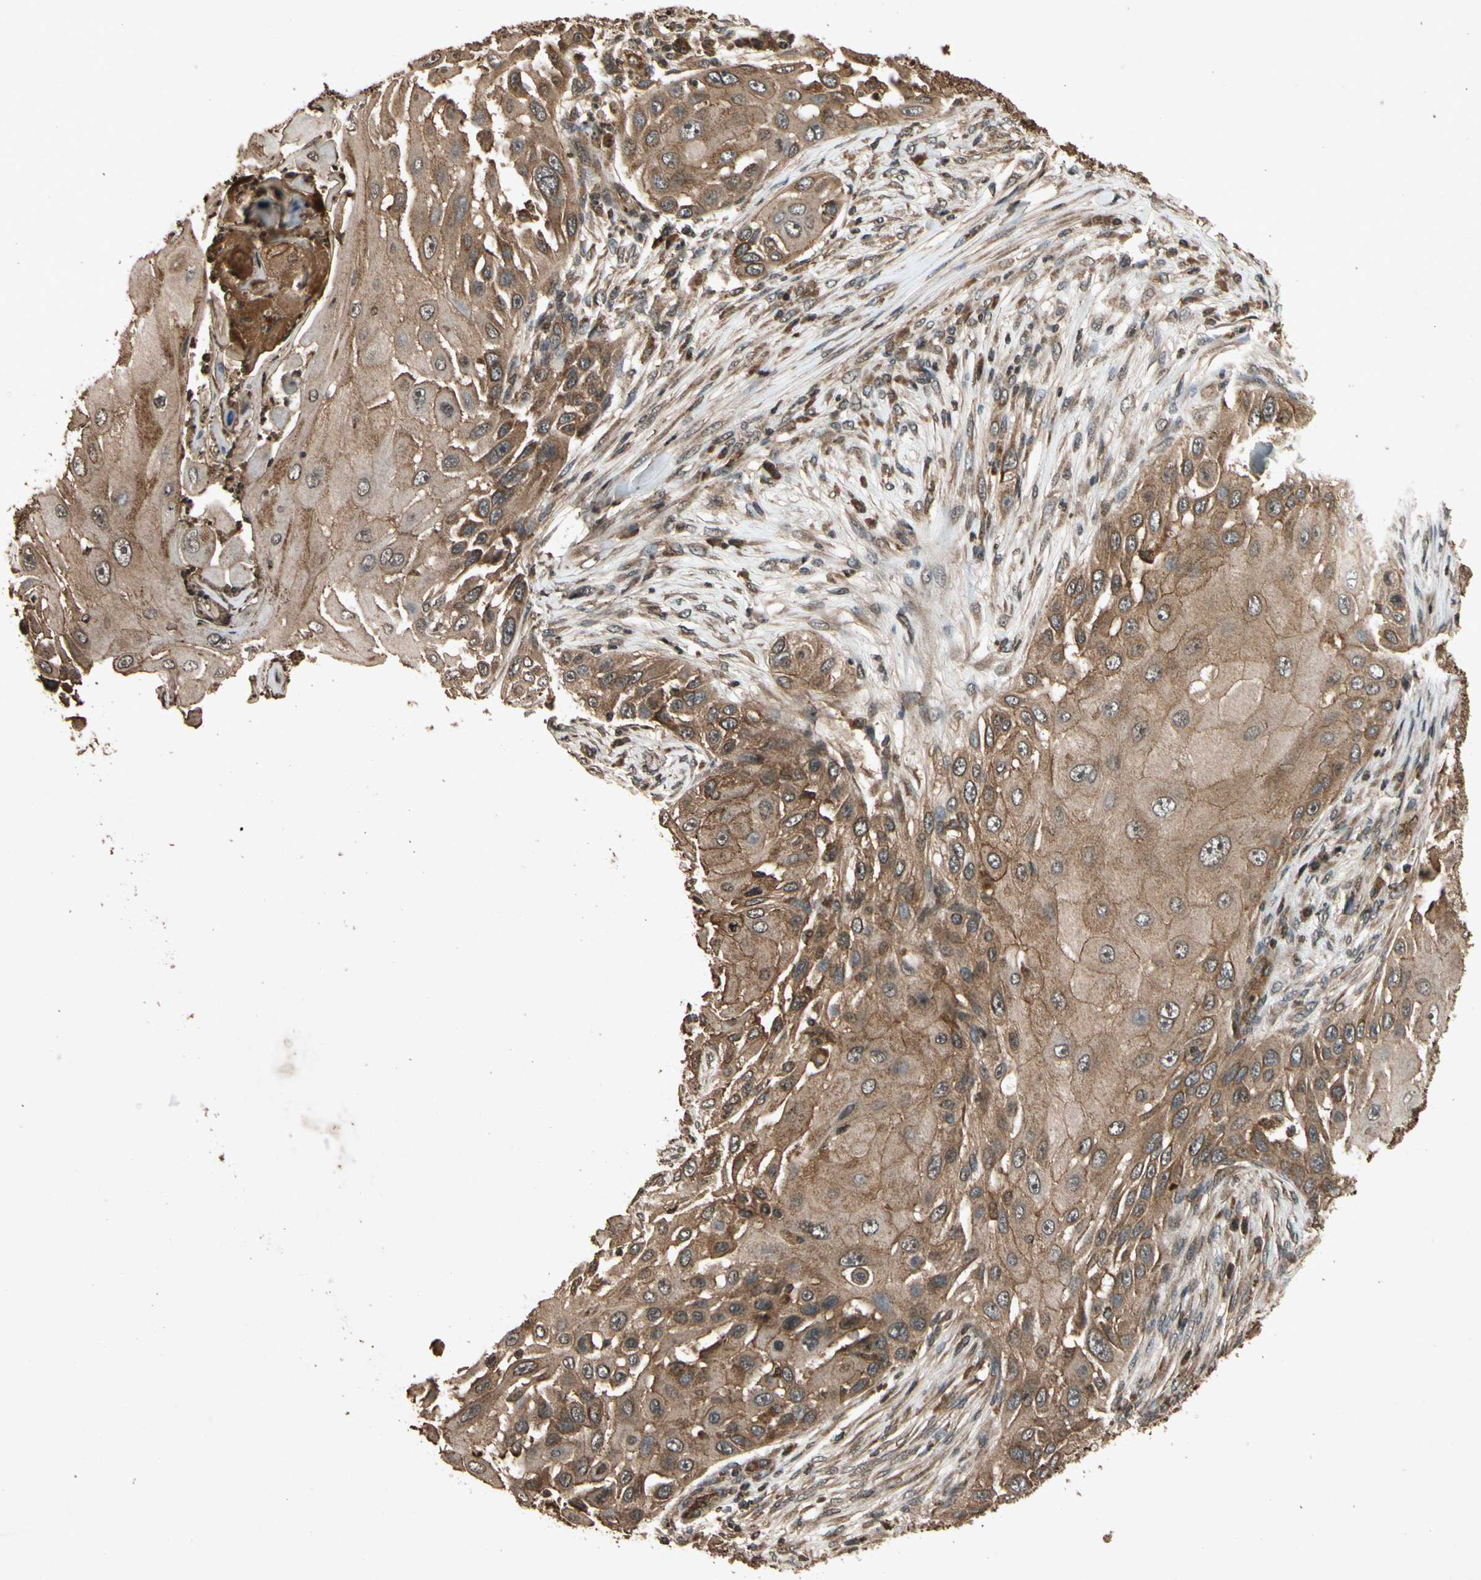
{"staining": {"intensity": "moderate", "quantity": ">75%", "location": "cytoplasmic/membranous"}, "tissue": "skin cancer", "cell_type": "Tumor cells", "image_type": "cancer", "snomed": [{"axis": "morphology", "description": "Squamous cell carcinoma, NOS"}, {"axis": "topography", "description": "Skin"}], "caption": "Tumor cells demonstrate medium levels of moderate cytoplasmic/membranous positivity in approximately >75% of cells in human skin squamous cell carcinoma.", "gene": "TXN2", "patient": {"sex": "female", "age": 44}}